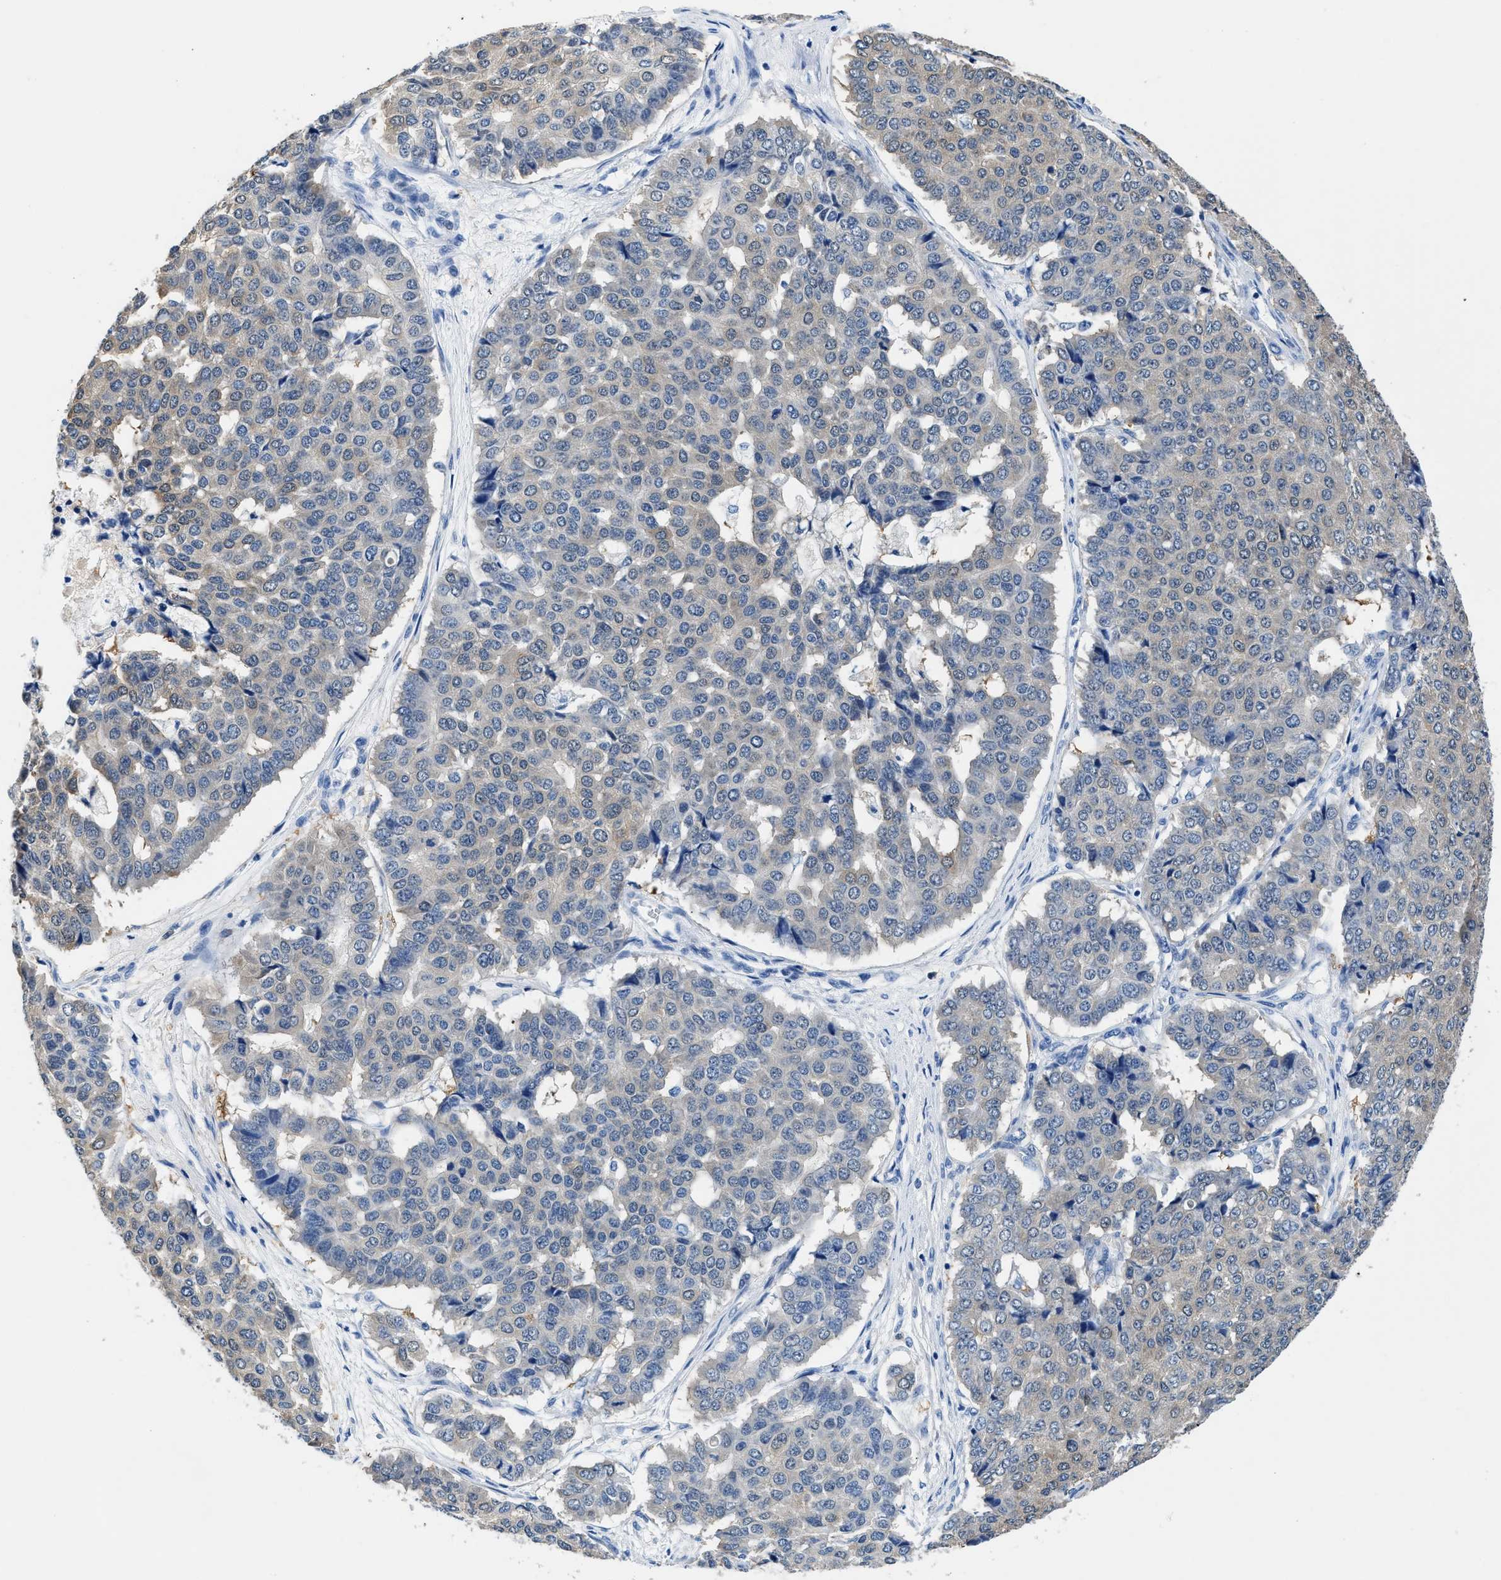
{"staining": {"intensity": "weak", "quantity": "<25%", "location": "cytoplasmic/membranous"}, "tissue": "pancreatic cancer", "cell_type": "Tumor cells", "image_type": "cancer", "snomed": [{"axis": "morphology", "description": "Adenocarcinoma, NOS"}, {"axis": "topography", "description": "Pancreas"}], "caption": "Immunohistochemistry image of adenocarcinoma (pancreatic) stained for a protein (brown), which exhibits no staining in tumor cells. (DAB IHC visualized using brightfield microscopy, high magnification).", "gene": "FADS6", "patient": {"sex": "male", "age": 50}}